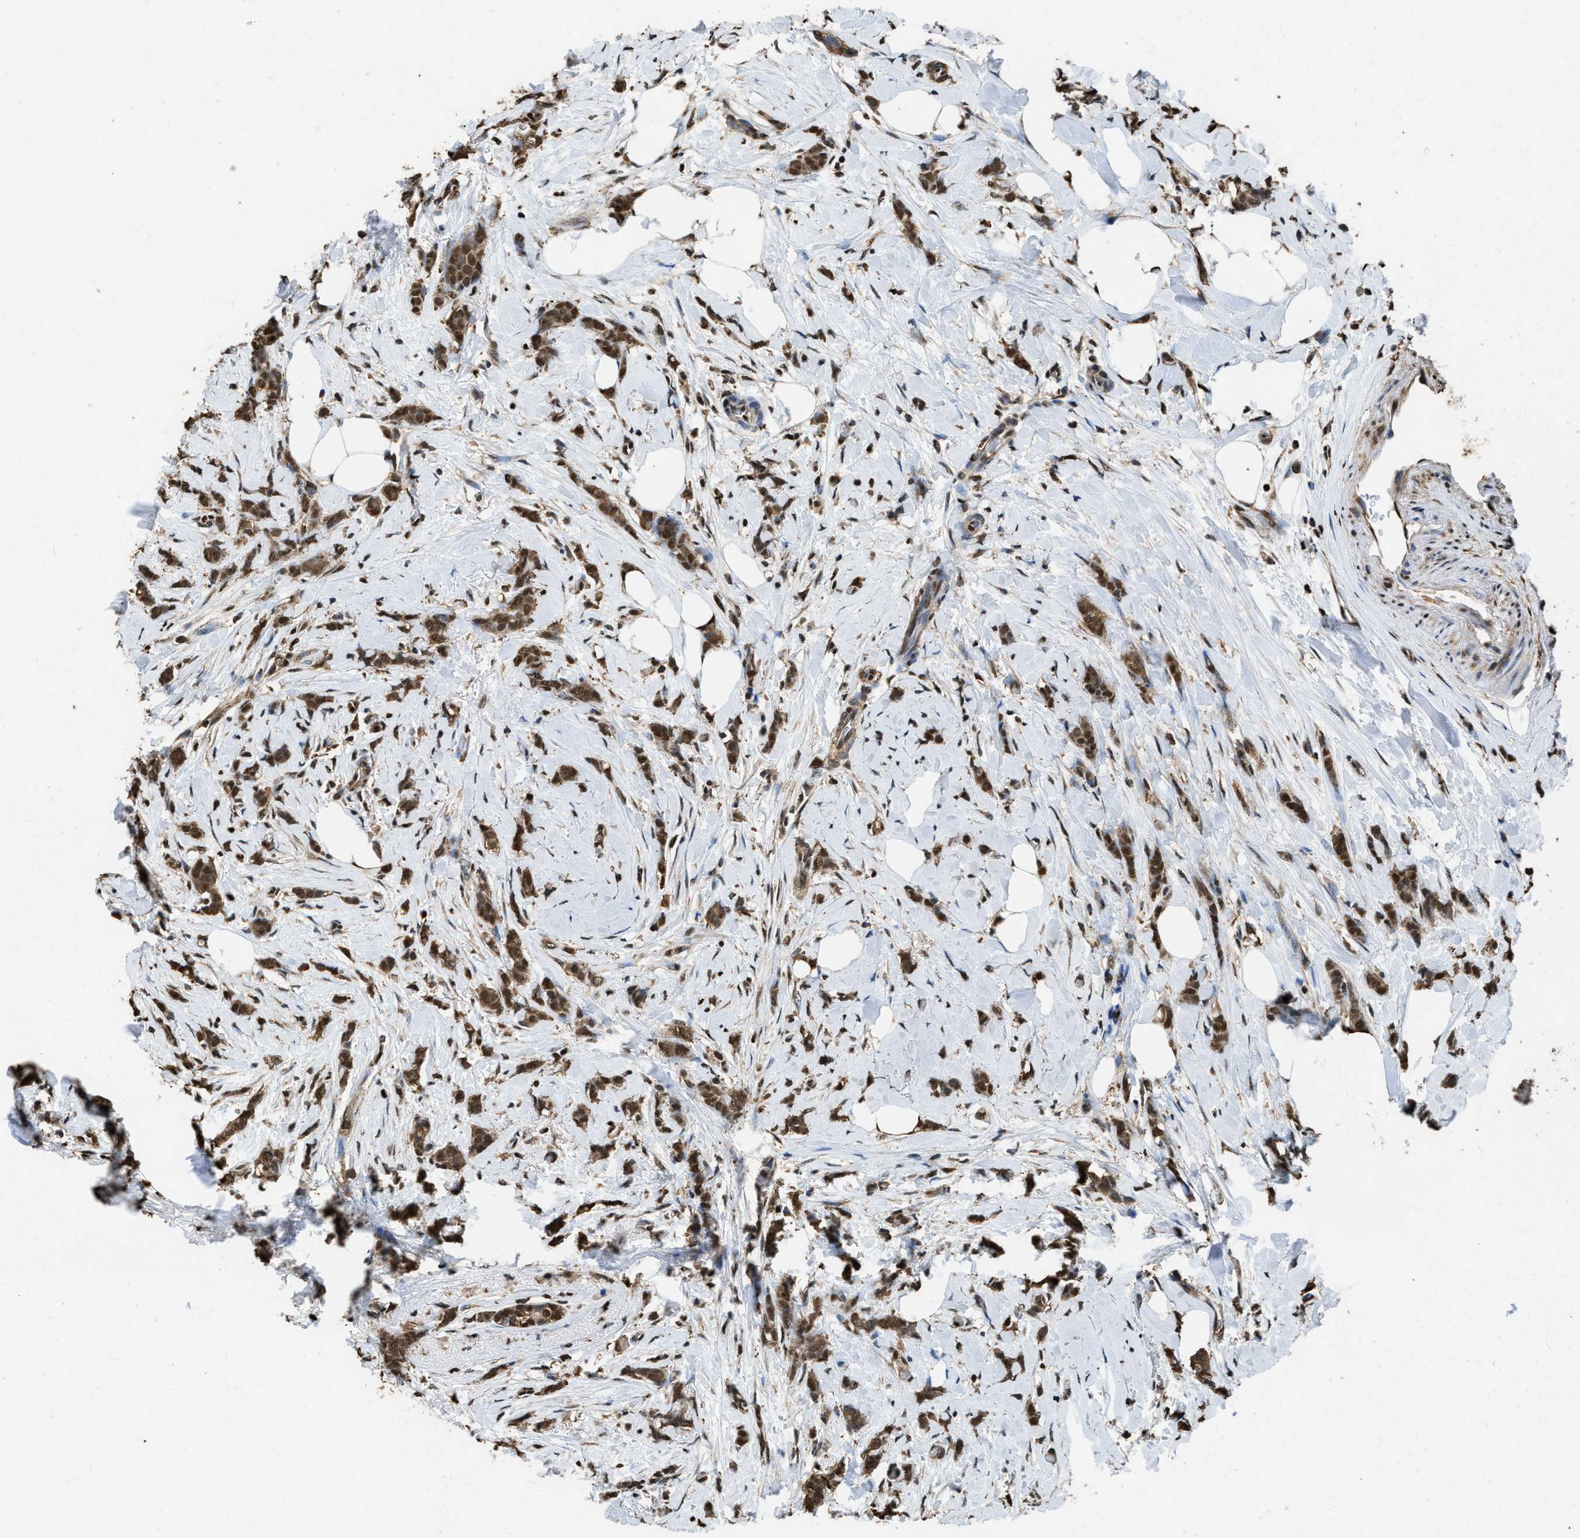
{"staining": {"intensity": "strong", "quantity": ">75%", "location": "cytoplasmic/membranous,nuclear"}, "tissue": "breast cancer", "cell_type": "Tumor cells", "image_type": "cancer", "snomed": [{"axis": "morphology", "description": "Lobular carcinoma, in situ"}, {"axis": "morphology", "description": "Lobular carcinoma"}, {"axis": "topography", "description": "Breast"}], "caption": "Human lobular carcinoma (breast) stained with a brown dye exhibits strong cytoplasmic/membranous and nuclear positive staining in approximately >75% of tumor cells.", "gene": "GAPDH", "patient": {"sex": "female", "age": 41}}